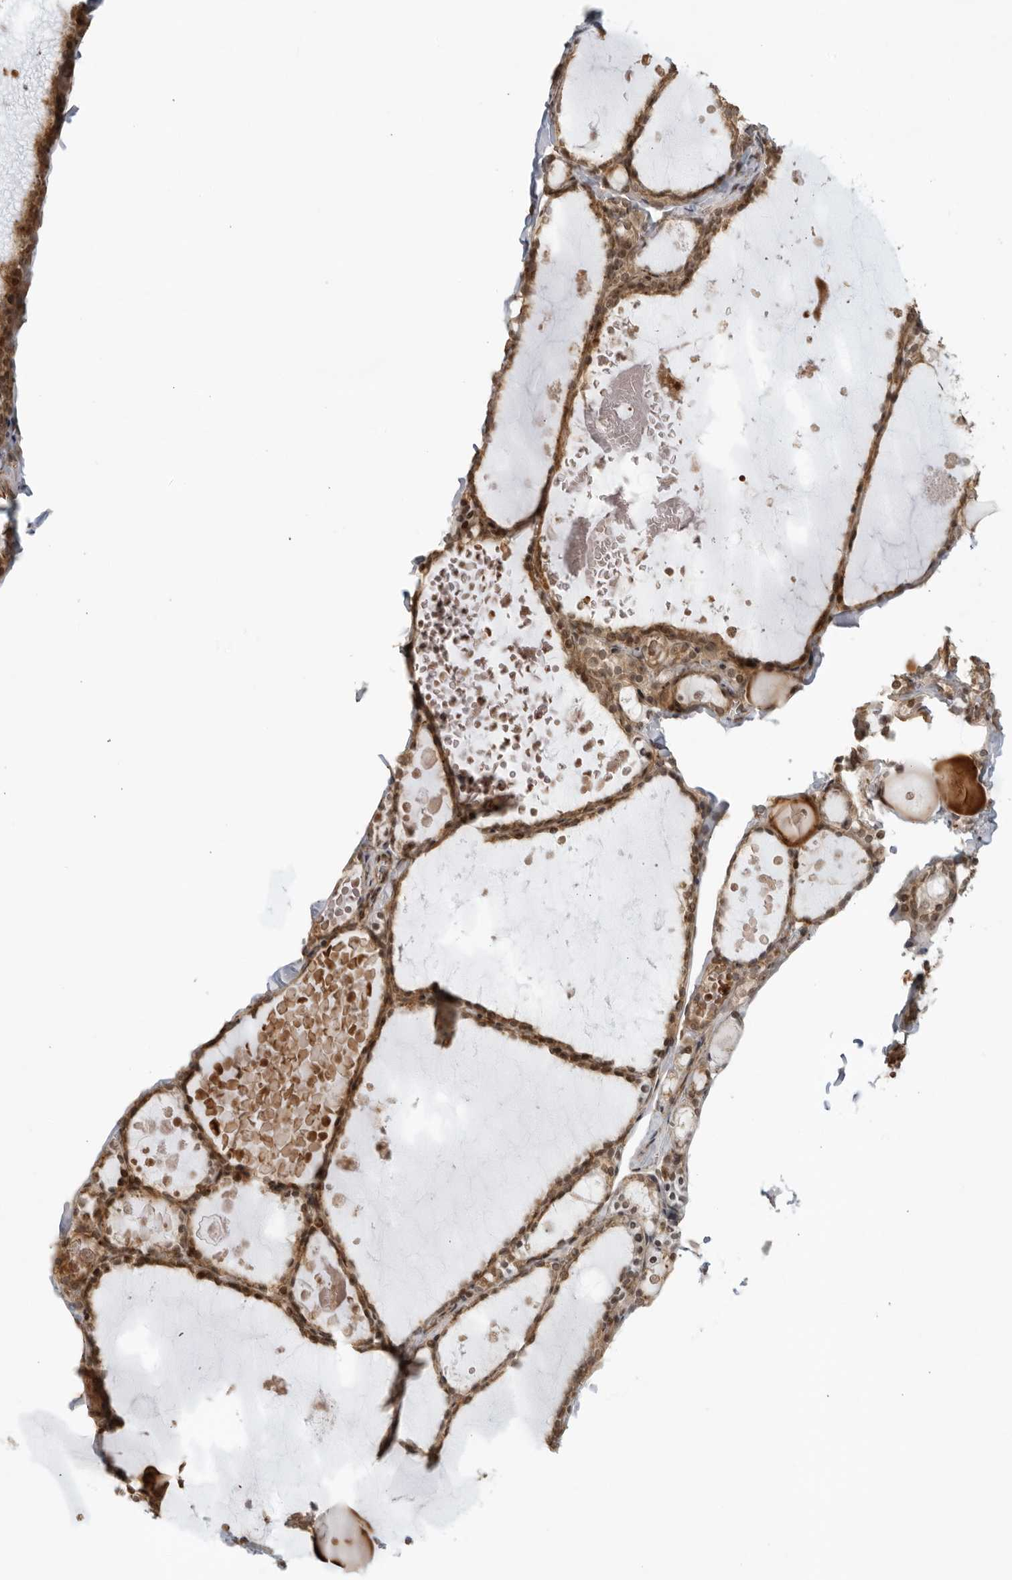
{"staining": {"intensity": "moderate", "quantity": ">75%", "location": "cytoplasmic/membranous,nuclear"}, "tissue": "thyroid gland", "cell_type": "Glandular cells", "image_type": "normal", "snomed": [{"axis": "morphology", "description": "Normal tissue, NOS"}, {"axis": "topography", "description": "Thyroid gland"}], "caption": "Thyroid gland was stained to show a protein in brown. There is medium levels of moderate cytoplasmic/membranous,nuclear expression in approximately >75% of glandular cells. The staining was performed using DAB to visualize the protein expression in brown, while the nuclei were stained in blue with hematoxylin (Magnification: 20x).", "gene": "TCF21", "patient": {"sex": "male", "age": 56}}